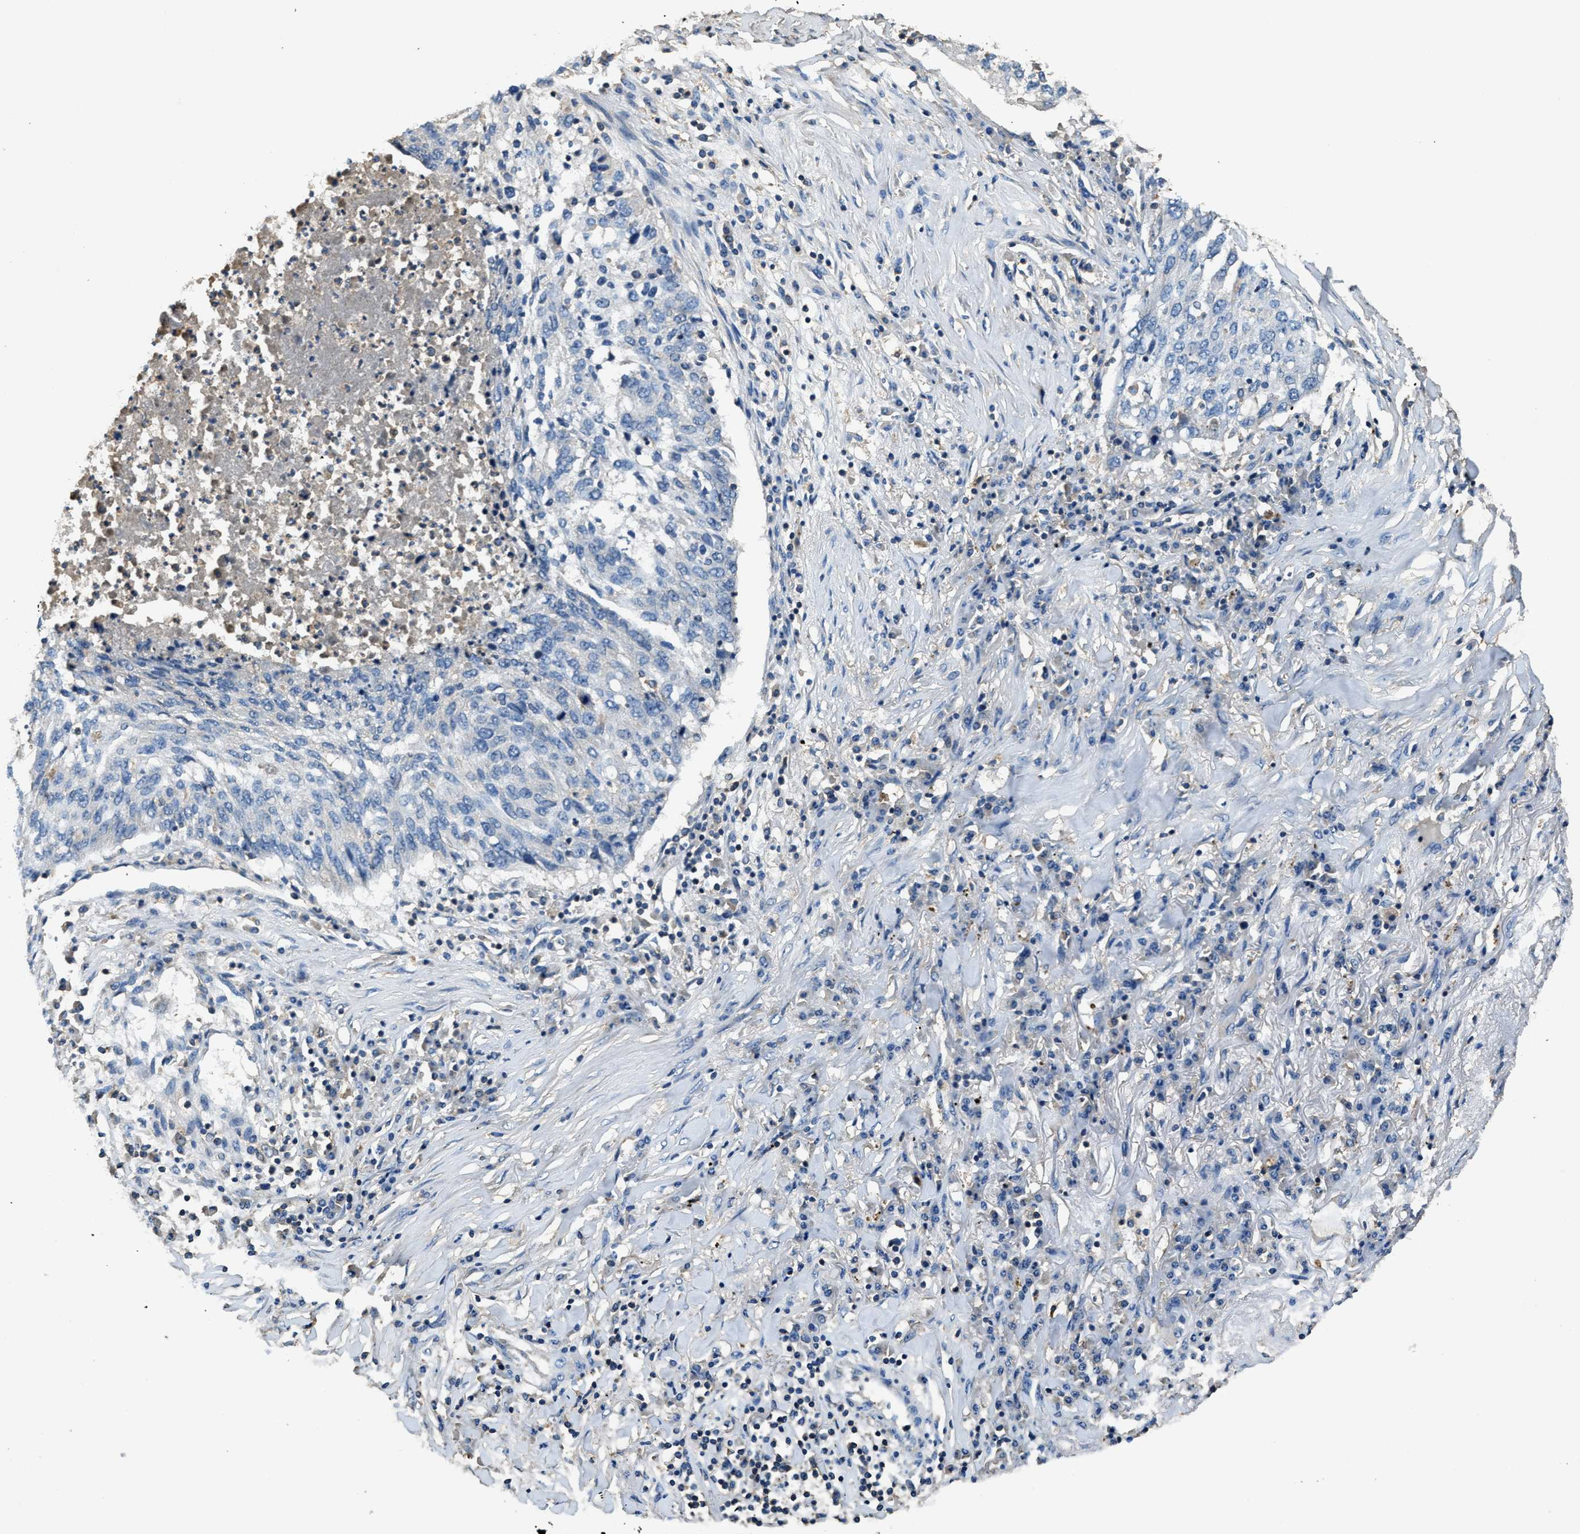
{"staining": {"intensity": "negative", "quantity": "none", "location": "none"}, "tissue": "lung cancer", "cell_type": "Tumor cells", "image_type": "cancer", "snomed": [{"axis": "morphology", "description": "Squamous cell carcinoma, NOS"}, {"axis": "topography", "description": "Lung"}], "caption": "This is an immunohistochemistry (IHC) image of lung cancer. There is no expression in tumor cells.", "gene": "BLOC1S1", "patient": {"sex": "female", "age": 63}}